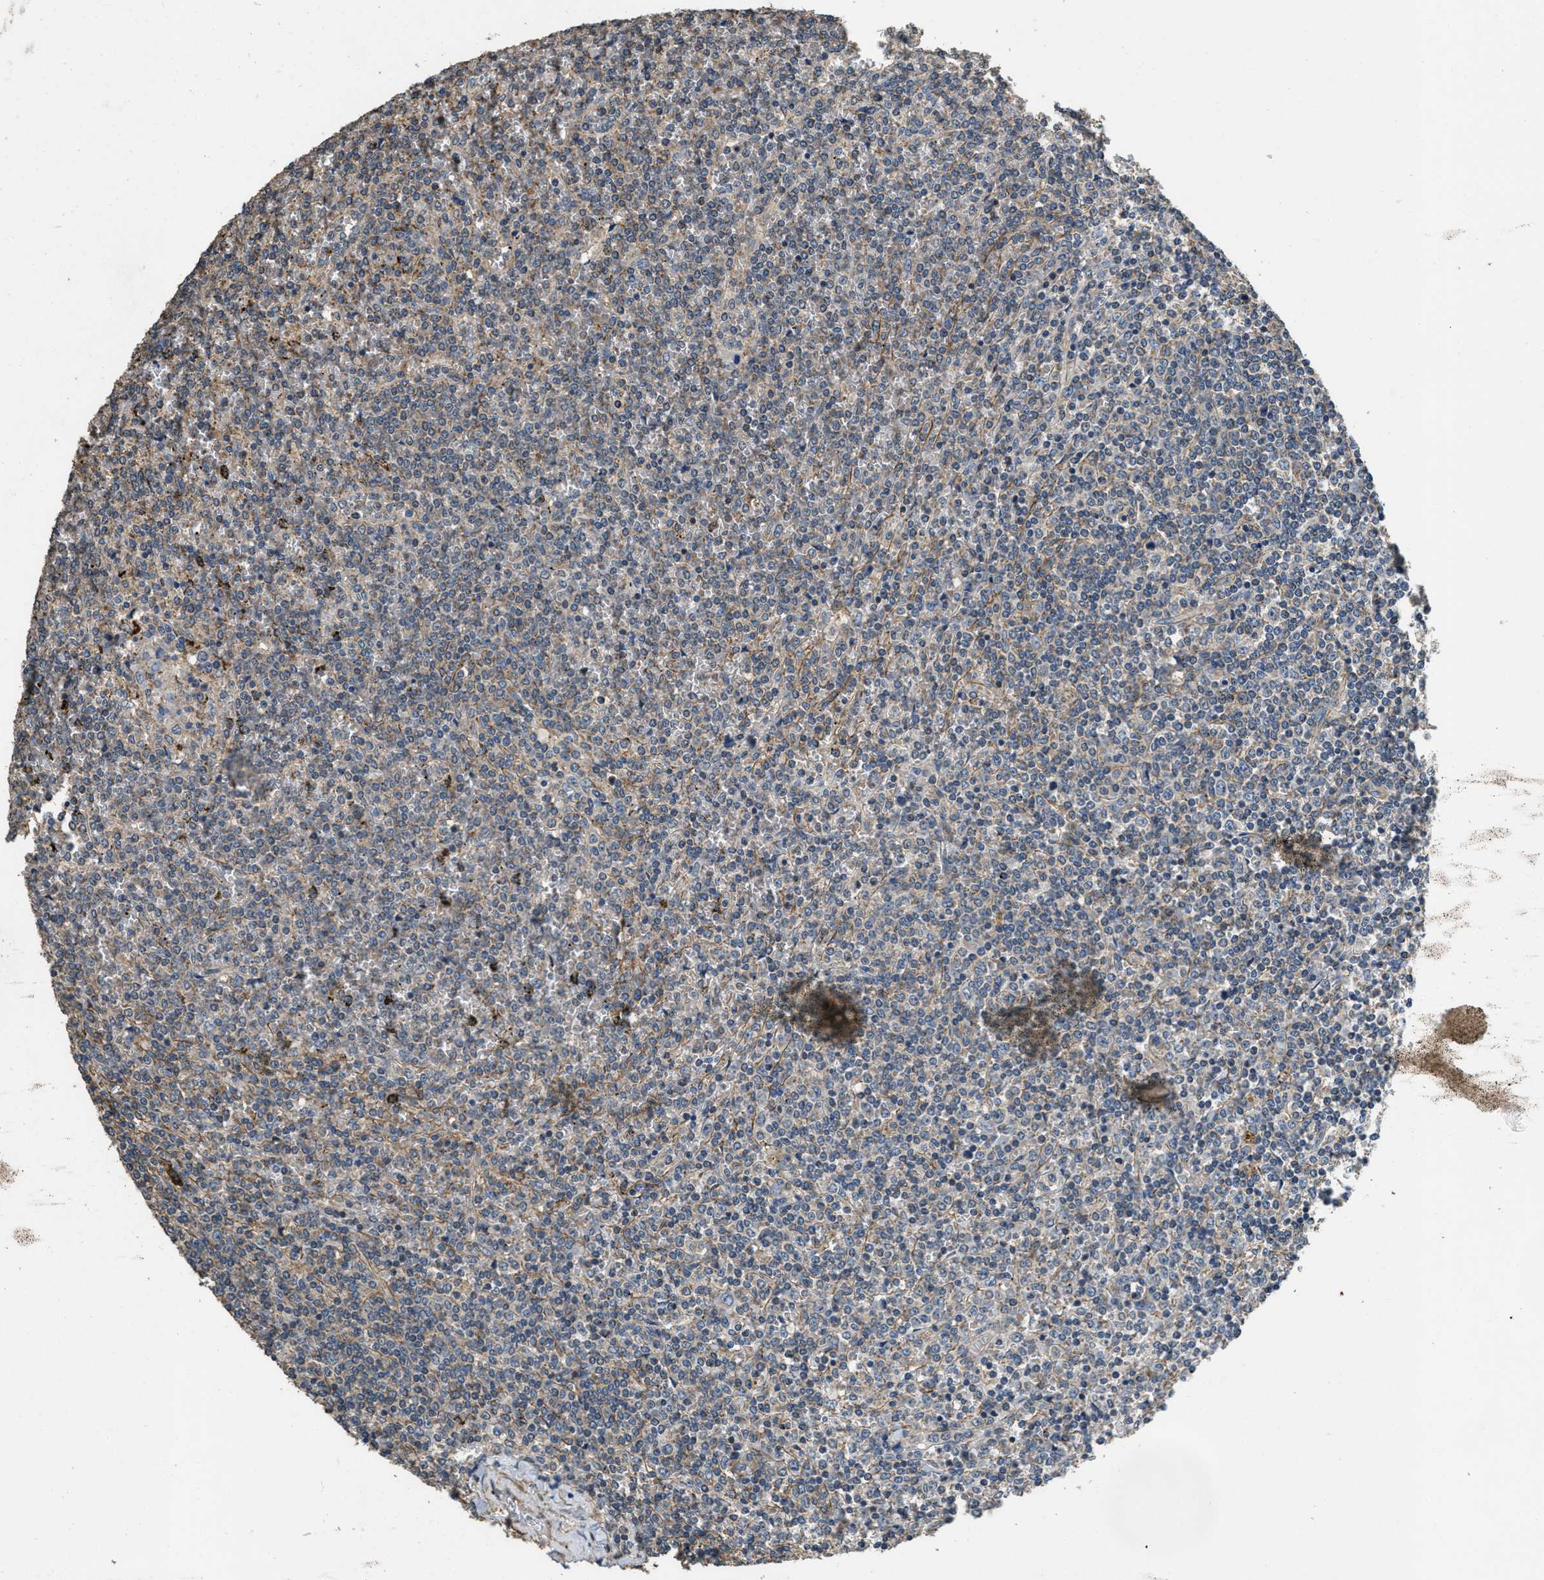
{"staining": {"intensity": "weak", "quantity": "<25%", "location": "cytoplasmic/membranous"}, "tissue": "lymphoma", "cell_type": "Tumor cells", "image_type": "cancer", "snomed": [{"axis": "morphology", "description": "Malignant lymphoma, non-Hodgkin's type, Low grade"}, {"axis": "topography", "description": "Spleen"}], "caption": "Low-grade malignant lymphoma, non-Hodgkin's type stained for a protein using immunohistochemistry (IHC) shows no expression tumor cells.", "gene": "THBS2", "patient": {"sex": "female", "age": 19}}